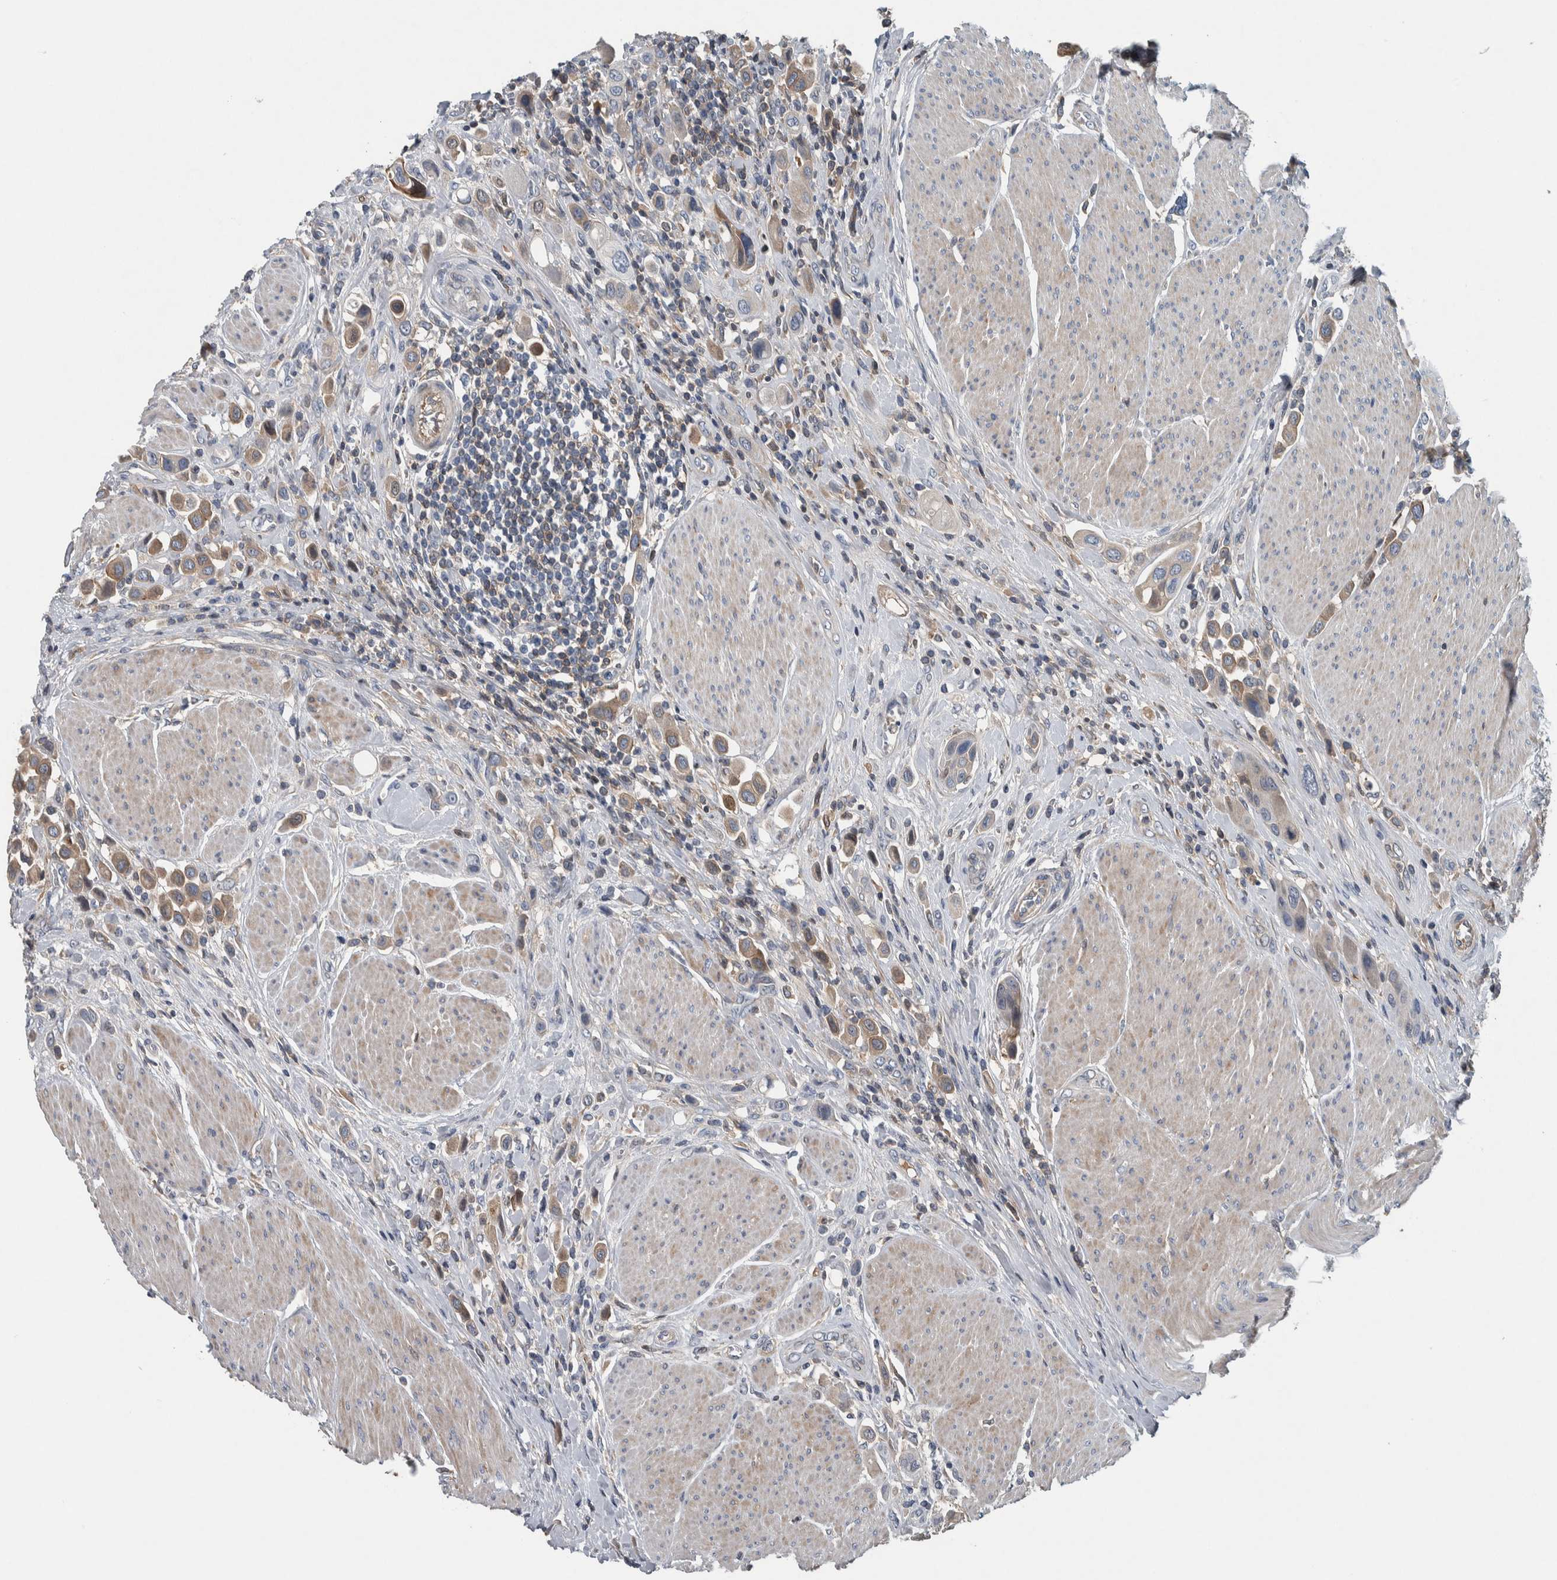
{"staining": {"intensity": "moderate", "quantity": ">75%", "location": "cytoplasmic/membranous"}, "tissue": "urothelial cancer", "cell_type": "Tumor cells", "image_type": "cancer", "snomed": [{"axis": "morphology", "description": "Urothelial carcinoma, High grade"}, {"axis": "topography", "description": "Urinary bladder"}], "caption": "Moderate cytoplasmic/membranous protein positivity is seen in approximately >75% of tumor cells in urothelial carcinoma (high-grade). The protein of interest is shown in brown color, while the nuclei are stained blue.", "gene": "SERPINC1", "patient": {"sex": "male", "age": 50}}